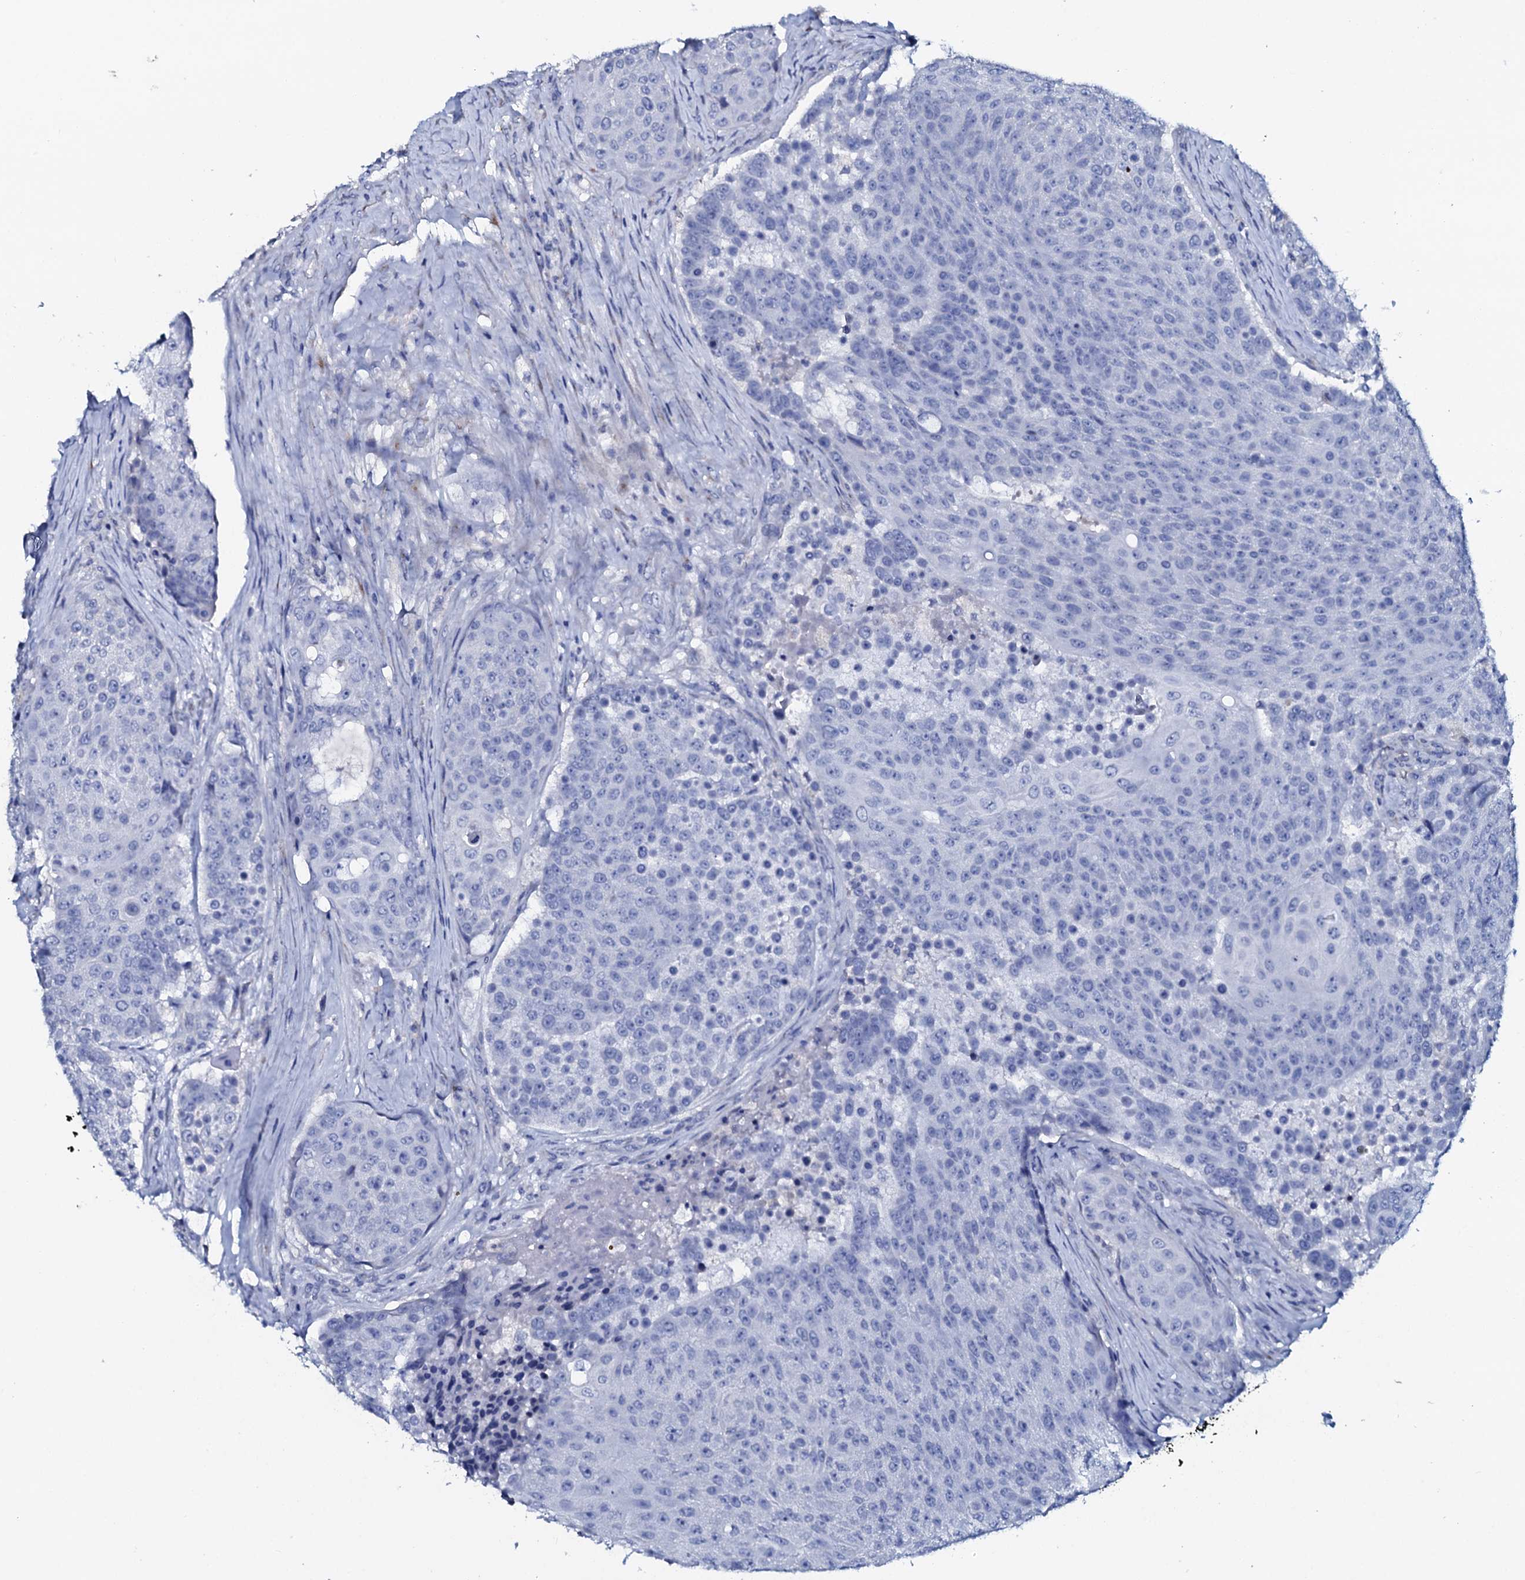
{"staining": {"intensity": "negative", "quantity": "none", "location": "none"}, "tissue": "urothelial cancer", "cell_type": "Tumor cells", "image_type": "cancer", "snomed": [{"axis": "morphology", "description": "Urothelial carcinoma, High grade"}, {"axis": "topography", "description": "Urinary bladder"}], "caption": "Immunohistochemistry (IHC) micrograph of neoplastic tissue: urothelial cancer stained with DAB (3,3'-diaminobenzidine) reveals no significant protein staining in tumor cells.", "gene": "AMER2", "patient": {"sex": "female", "age": 63}}